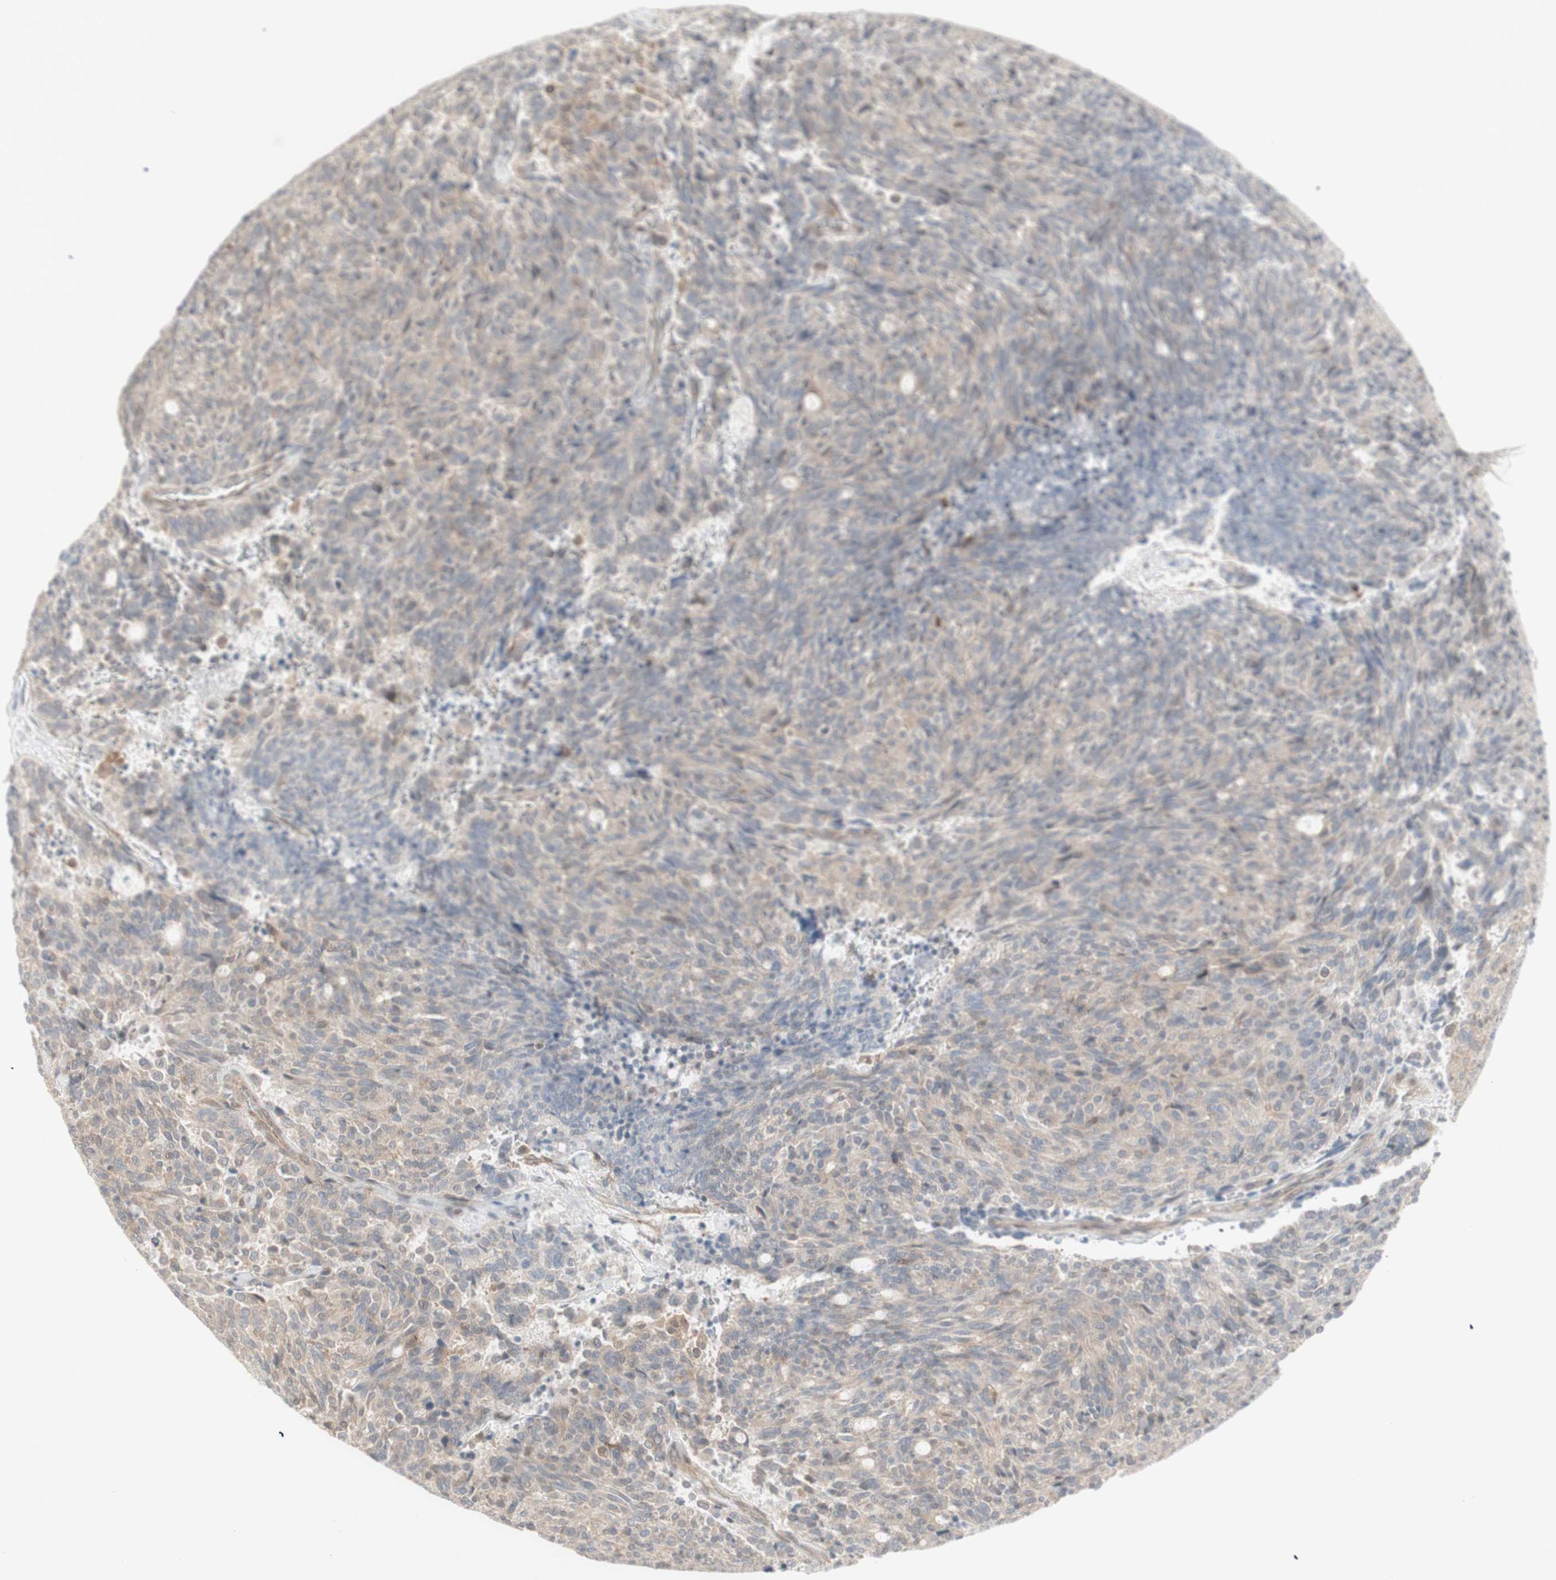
{"staining": {"intensity": "weak", "quantity": ">75%", "location": "cytoplasmic/membranous"}, "tissue": "carcinoid", "cell_type": "Tumor cells", "image_type": "cancer", "snomed": [{"axis": "morphology", "description": "Carcinoid, malignant, NOS"}, {"axis": "topography", "description": "Pancreas"}], "caption": "The image reveals a brown stain indicating the presence of a protein in the cytoplasmic/membranous of tumor cells in carcinoid (malignant).", "gene": "CNN3", "patient": {"sex": "female", "age": 54}}